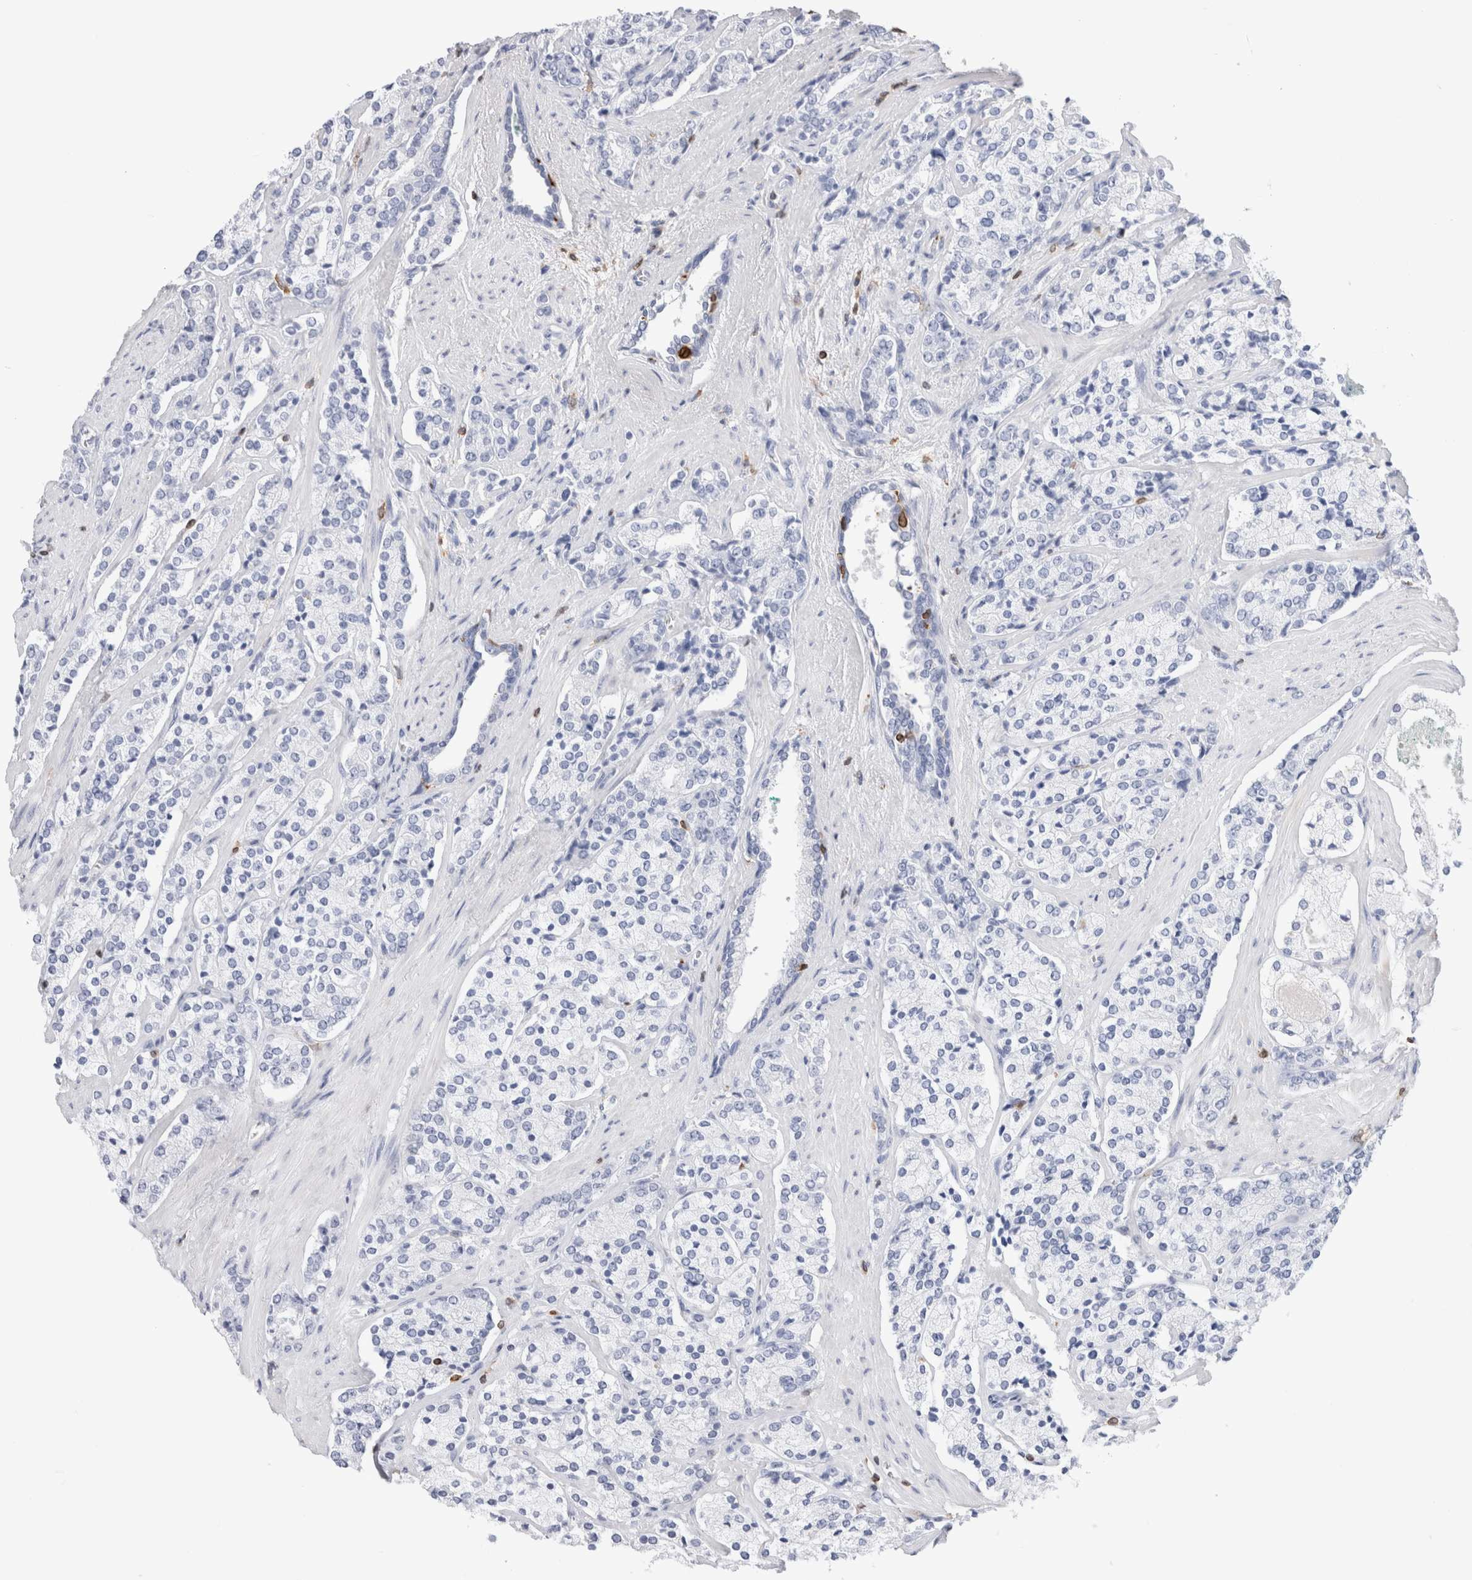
{"staining": {"intensity": "negative", "quantity": "none", "location": "none"}, "tissue": "prostate cancer", "cell_type": "Tumor cells", "image_type": "cancer", "snomed": [{"axis": "morphology", "description": "Adenocarcinoma, High grade"}, {"axis": "topography", "description": "Prostate"}], "caption": "Adenocarcinoma (high-grade) (prostate) was stained to show a protein in brown. There is no significant positivity in tumor cells. (DAB (3,3'-diaminobenzidine) IHC with hematoxylin counter stain).", "gene": "ALOX5AP", "patient": {"sex": "male", "age": 71}}